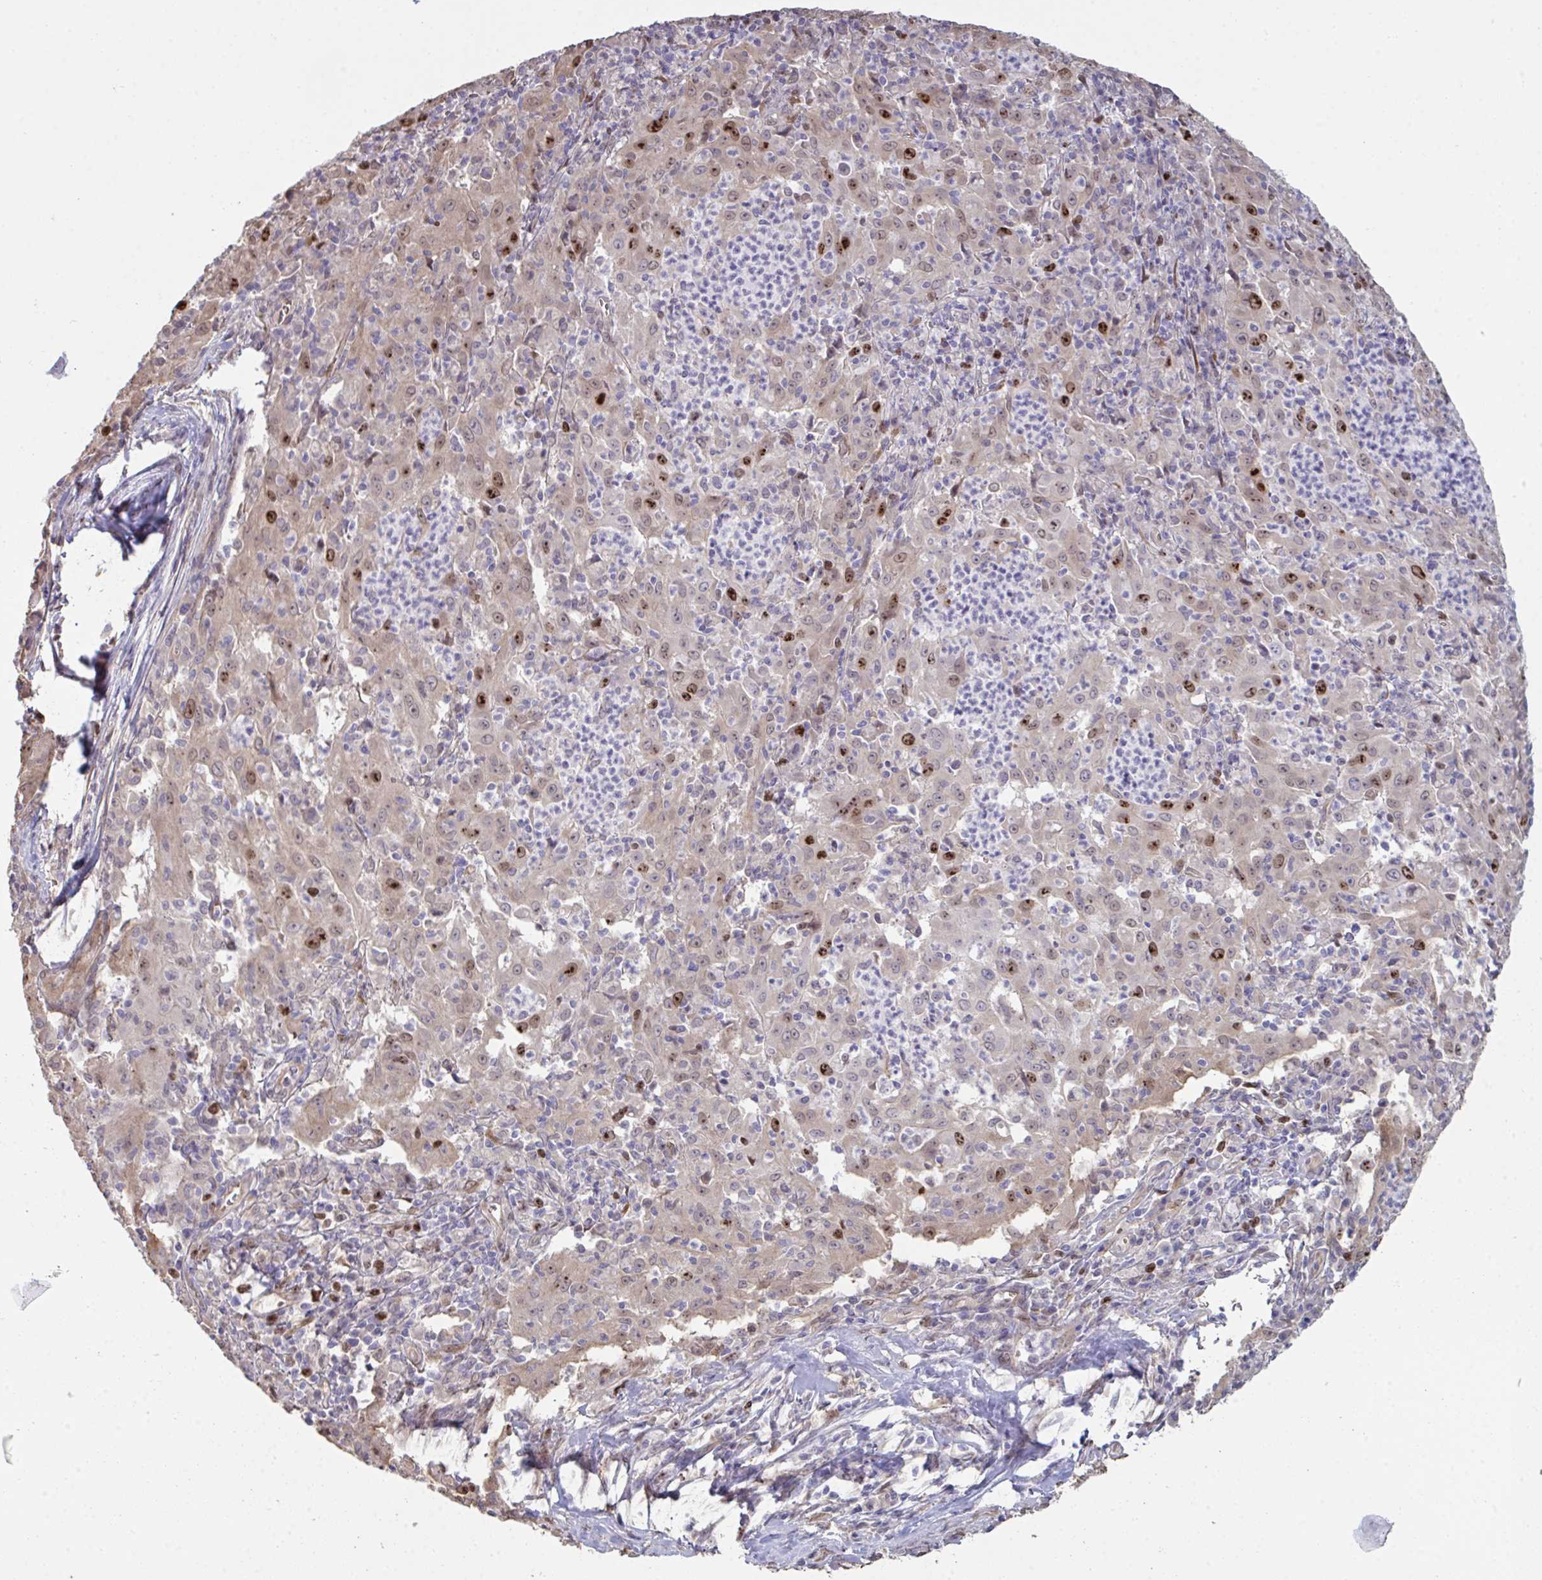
{"staining": {"intensity": "strong", "quantity": "<25%", "location": "nuclear"}, "tissue": "pancreatic cancer", "cell_type": "Tumor cells", "image_type": "cancer", "snomed": [{"axis": "morphology", "description": "Adenocarcinoma, NOS"}, {"axis": "topography", "description": "Pancreas"}], "caption": "IHC staining of pancreatic cancer (adenocarcinoma), which reveals medium levels of strong nuclear staining in about <25% of tumor cells indicating strong nuclear protein positivity. The staining was performed using DAB (3,3'-diaminobenzidine) (brown) for protein detection and nuclei were counterstained in hematoxylin (blue).", "gene": "SETD7", "patient": {"sex": "male", "age": 63}}